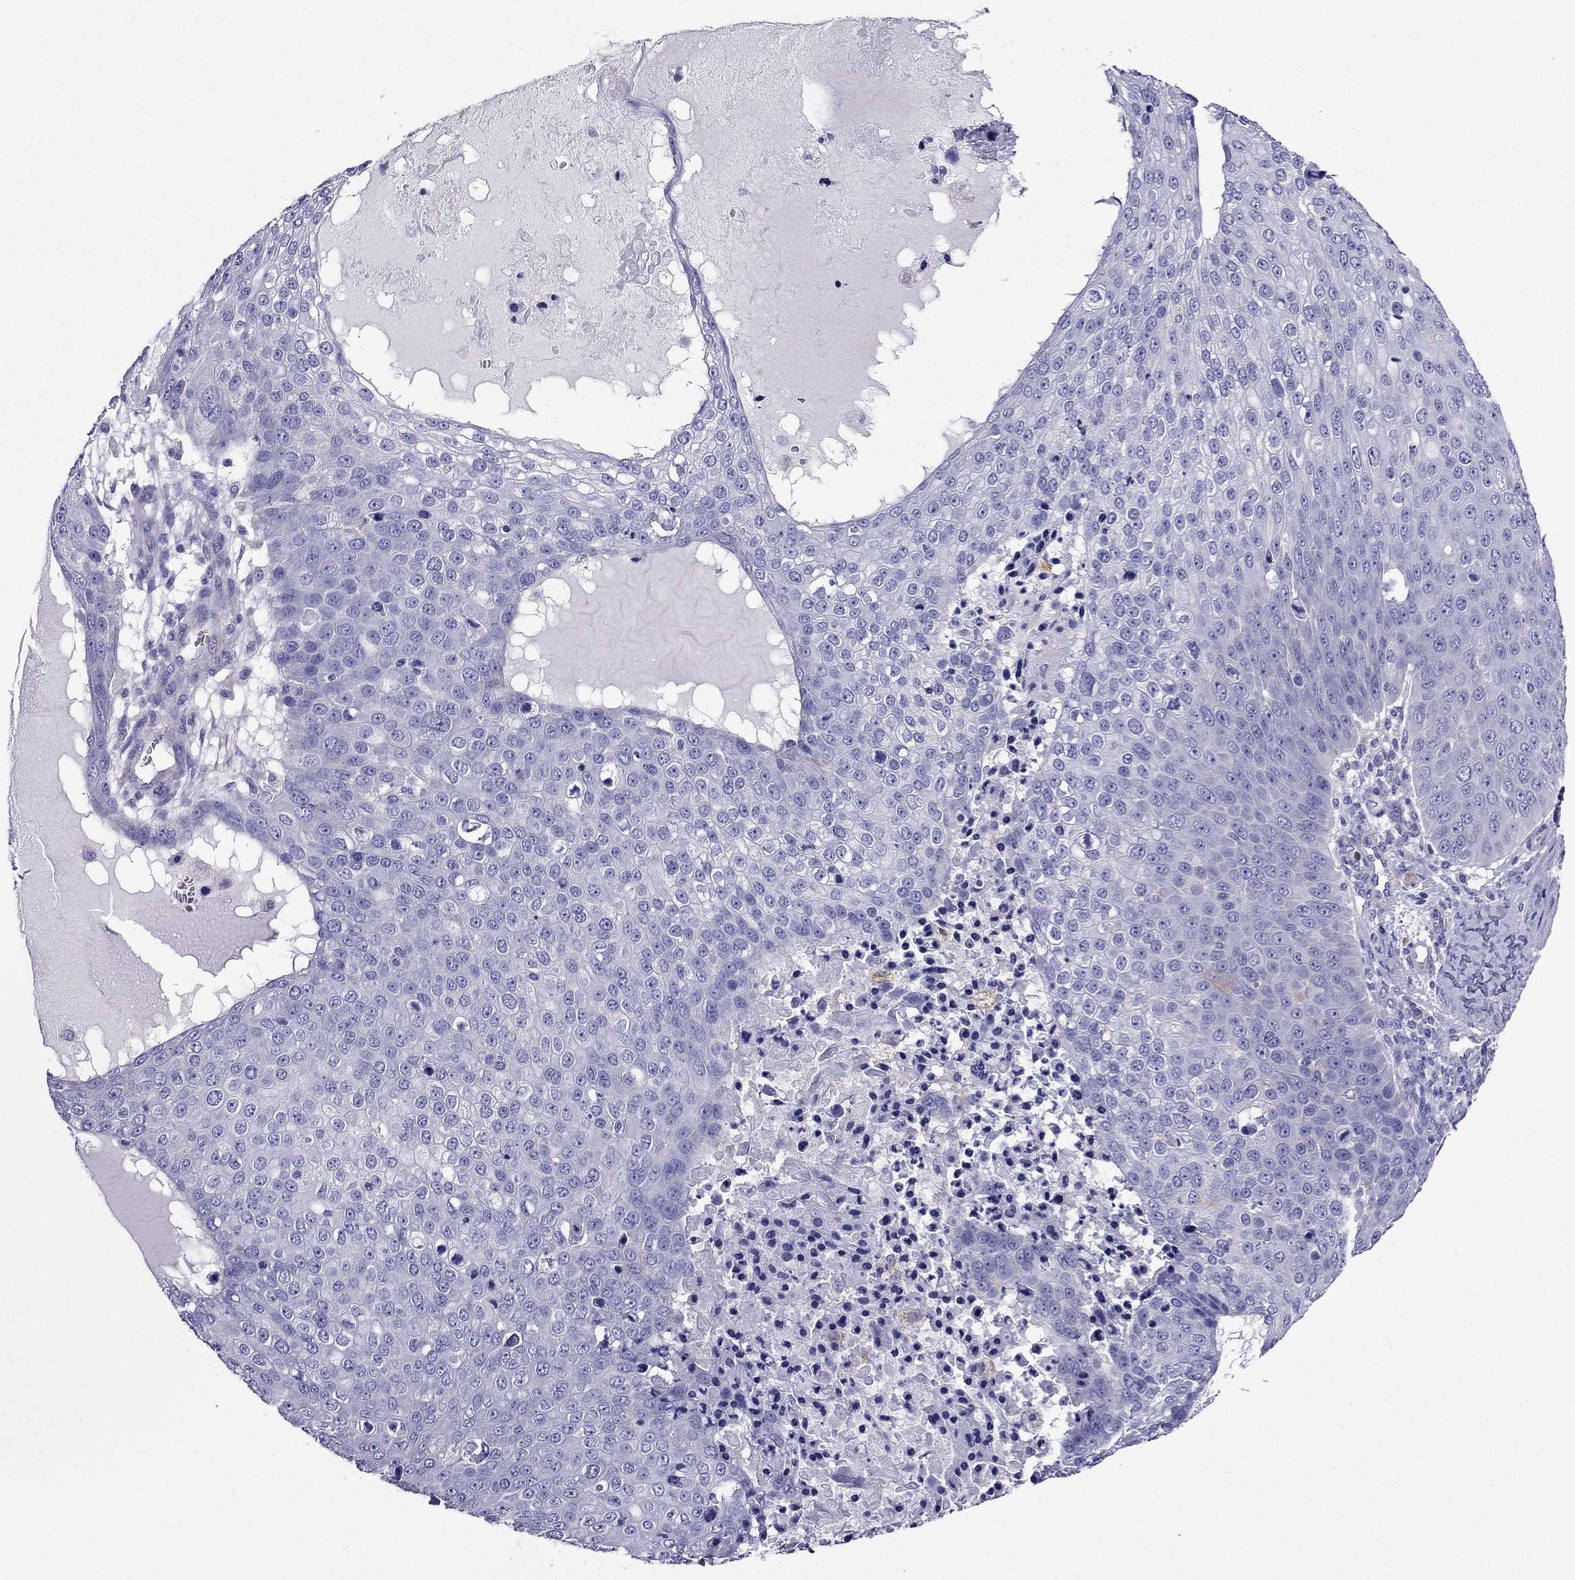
{"staining": {"intensity": "negative", "quantity": "none", "location": "none"}, "tissue": "skin cancer", "cell_type": "Tumor cells", "image_type": "cancer", "snomed": [{"axis": "morphology", "description": "Squamous cell carcinoma, NOS"}, {"axis": "topography", "description": "Skin"}], "caption": "Immunohistochemistry (IHC) image of neoplastic tissue: human skin cancer stained with DAB (3,3'-diaminobenzidine) exhibits no significant protein positivity in tumor cells.", "gene": "GPR50", "patient": {"sex": "male", "age": 71}}